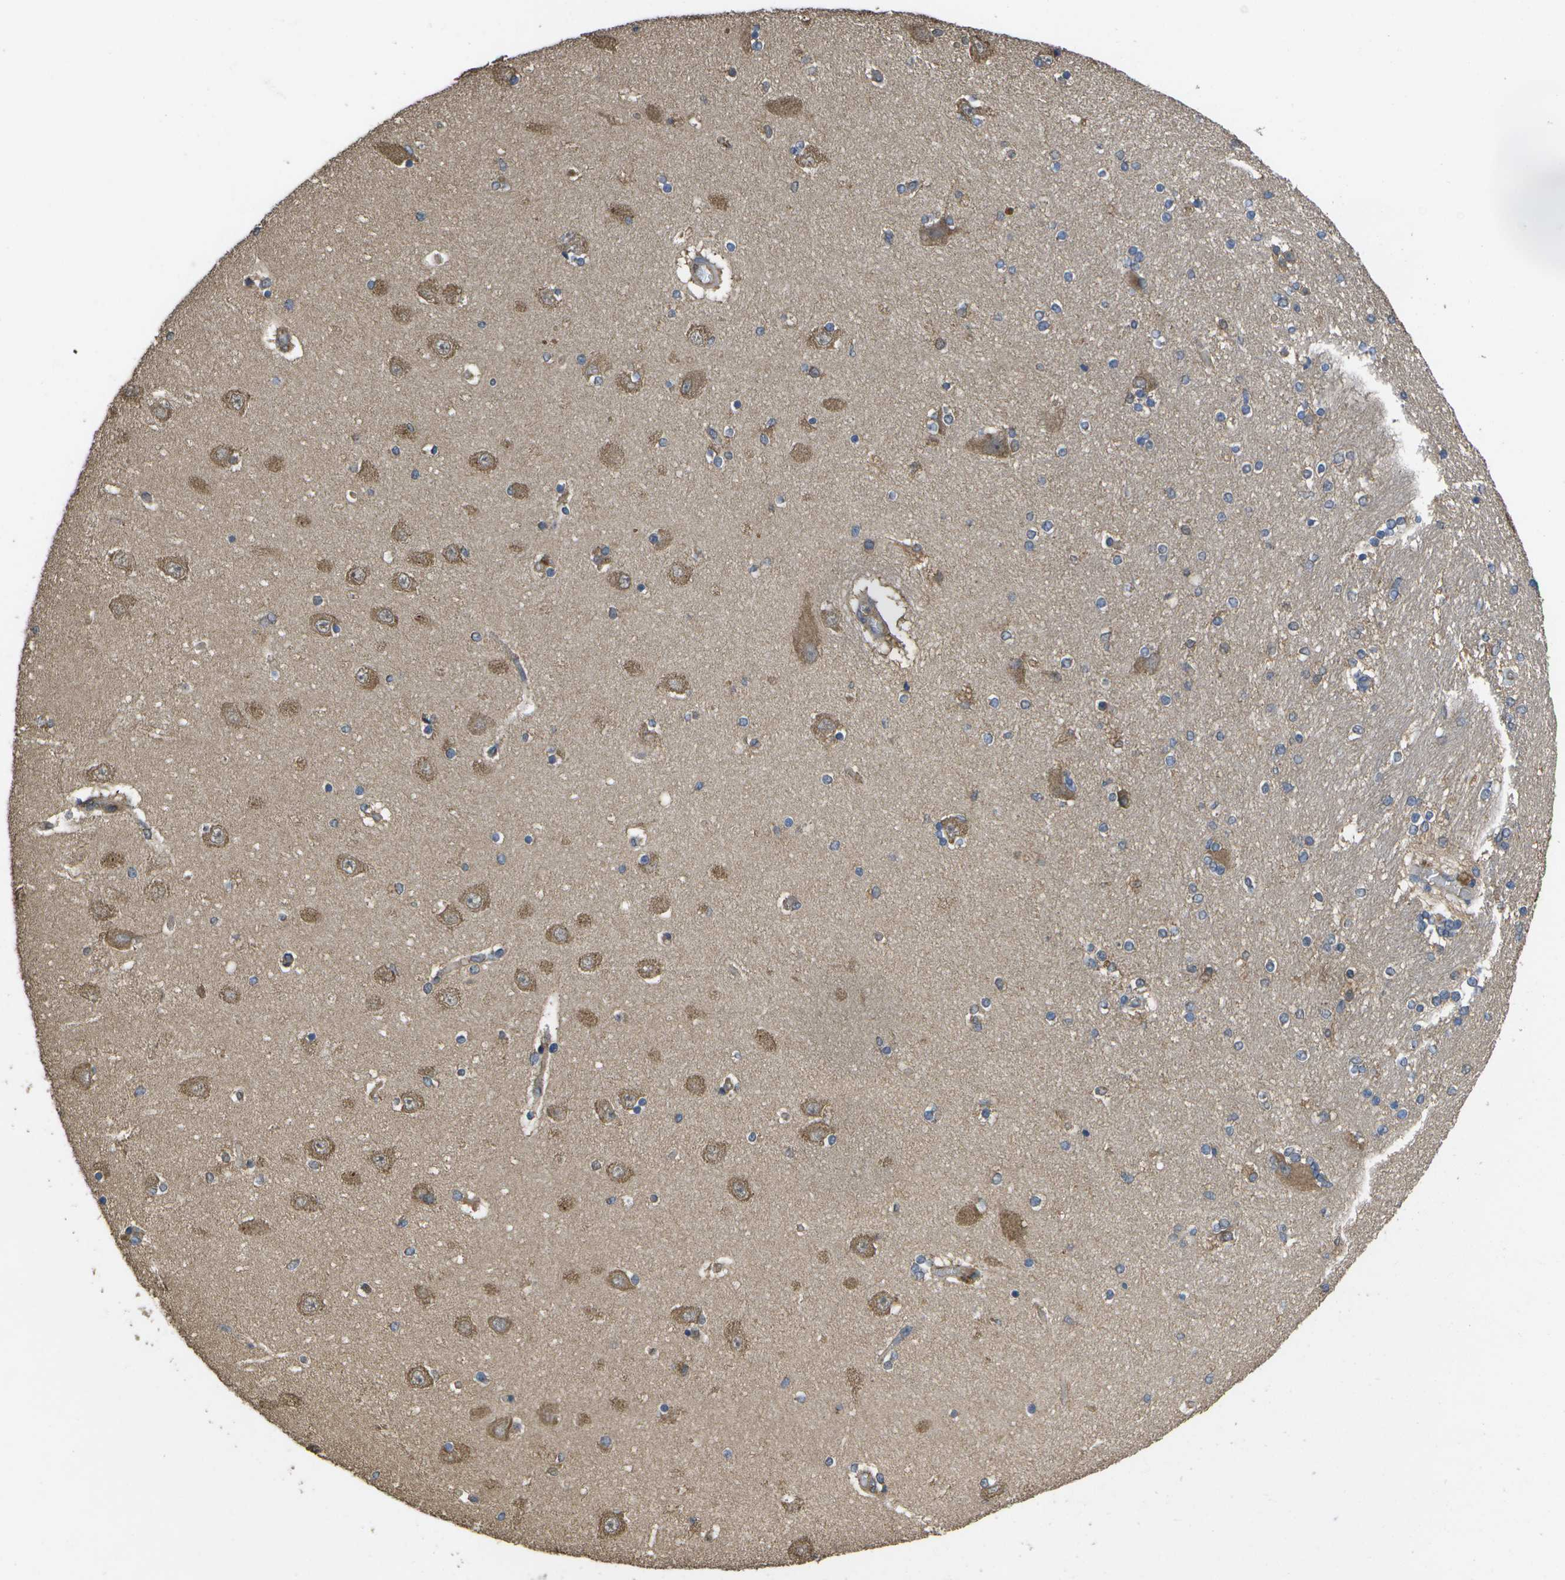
{"staining": {"intensity": "weak", "quantity": "25%-75%", "location": "cytoplasmic/membranous"}, "tissue": "hippocampus", "cell_type": "Glial cells", "image_type": "normal", "snomed": [{"axis": "morphology", "description": "Normal tissue, NOS"}, {"axis": "topography", "description": "Hippocampus"}], "caption": "This is a photomicrograph of immunohistochemistry staining of benign hippocampus, which shows weak expression in the cytoplasmic/membranous of glial cells.", "gene": "SACS", "patient": {"sex": "female", "age": 54}}